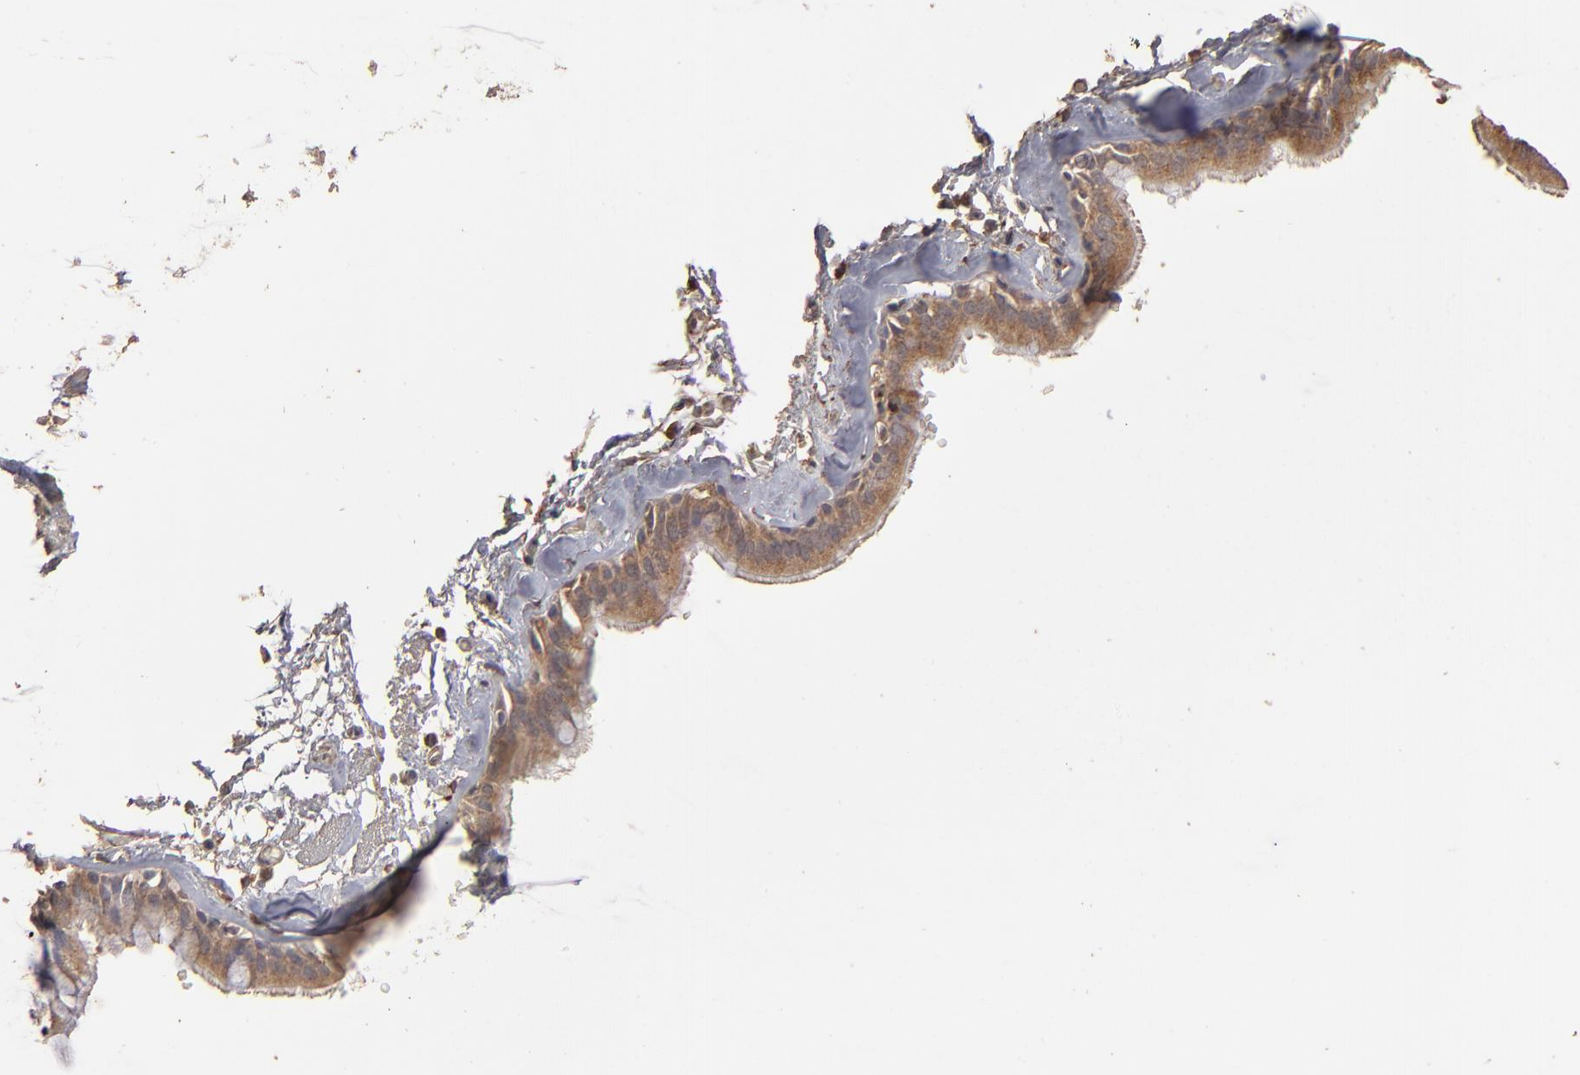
{"staining": {"intensity": "moderate", "quantity": ">75%", "location": "cytoplasmic/membranous"}, "tissue": "bronchus", "cell_type": "Respiratory epithelial cells", "image_type": "normal", "snomed": [{"axis": "morphology", "description": "Normal tissue, NOS"}, {"axis": "topography", "description": "Bronchus"}, {"axis": "topography", "description": "Lung"}], "caption": "The micrograph shows staining of unremarkable bronchus, revealing moderate cytoplasmic/membranous protein staining (brown color) within respiratory epithelial cells.", "gene": "MMP2", "patient": {"sex": "female", "age": 56}}